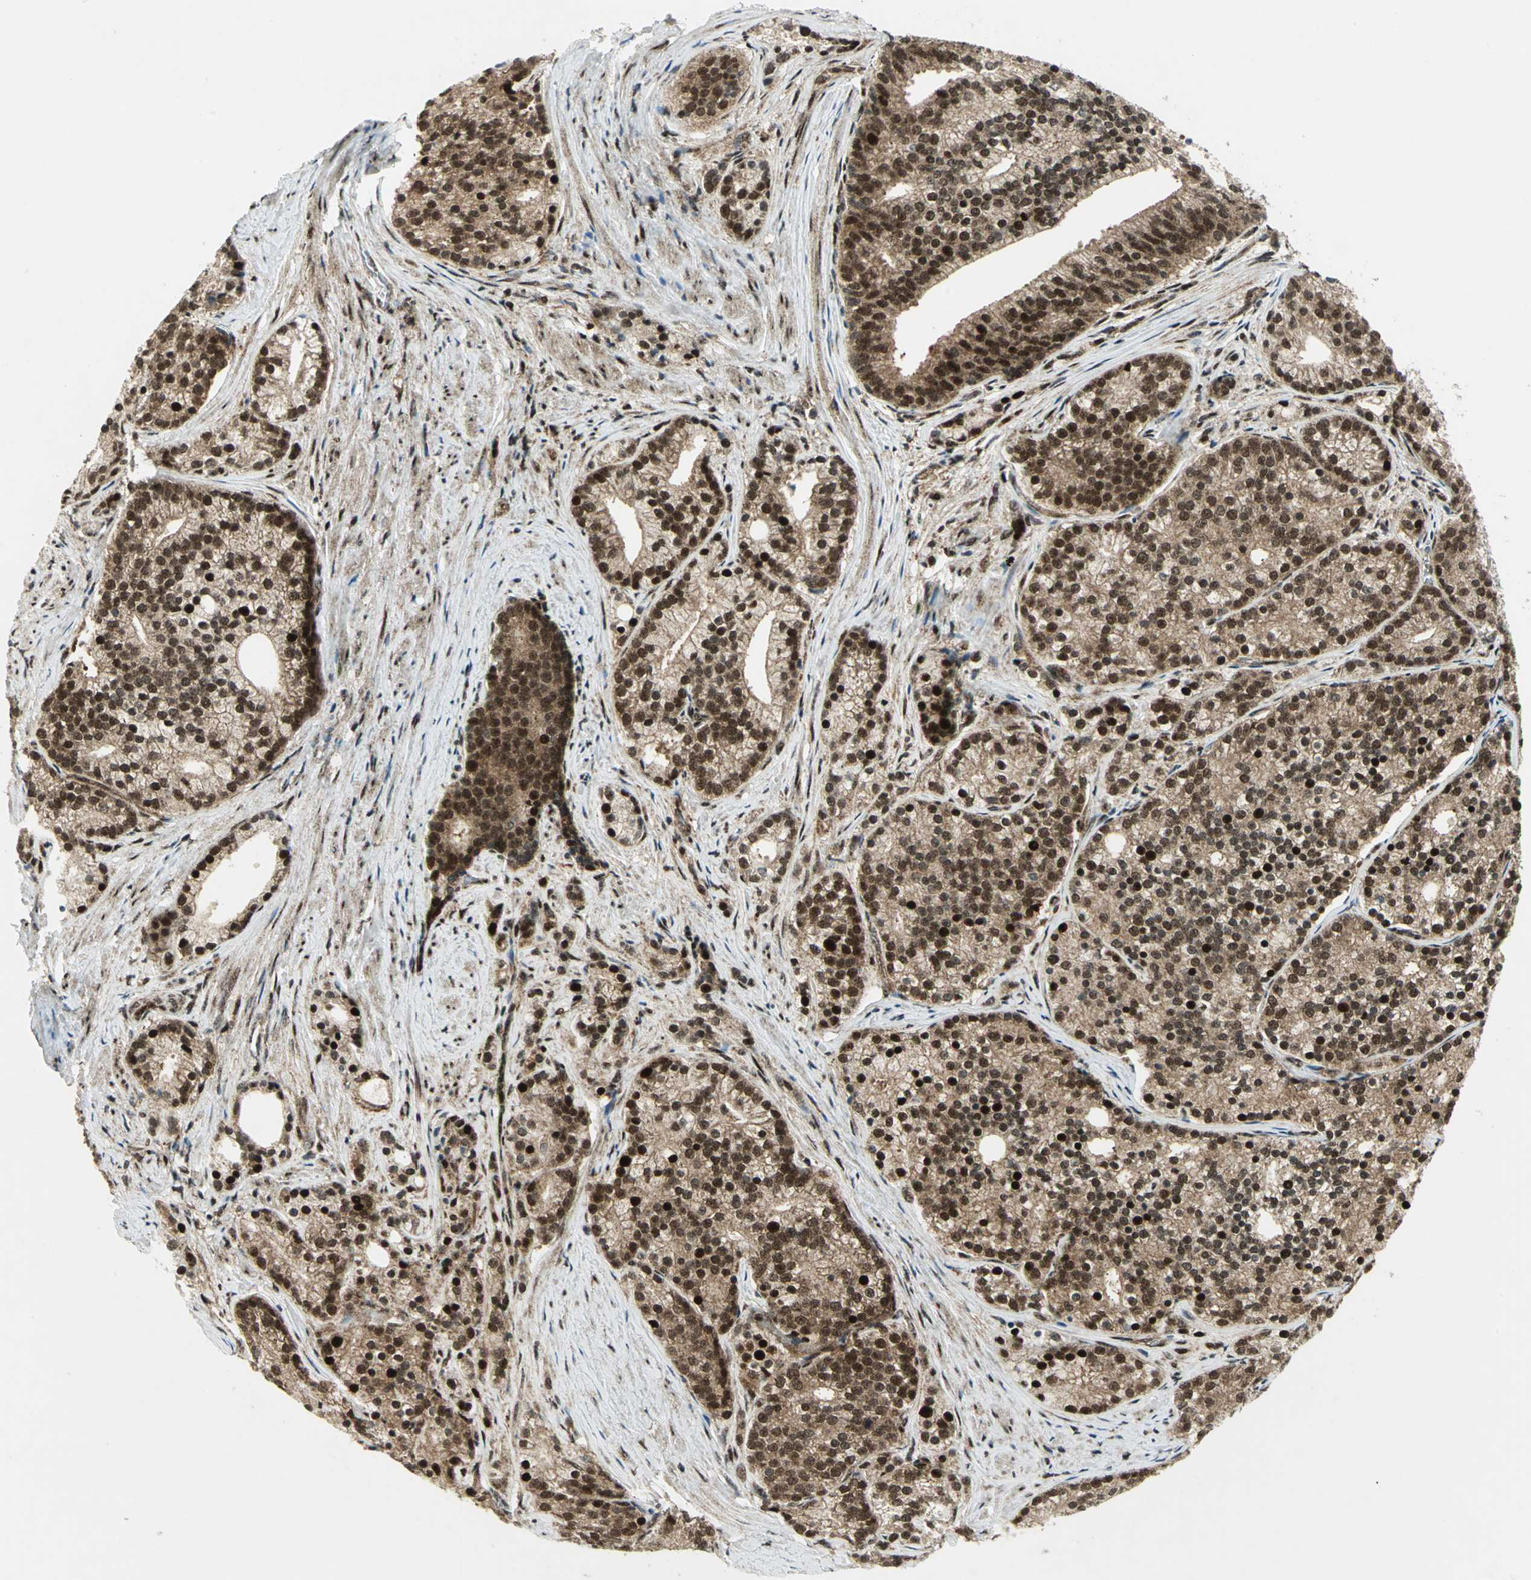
{"staining": {"intensity": "strong", "quantity": ">75%", "location": "cytoplasmic/membranous,nuclear"}, "tissue": "prostate cancer", "cell_type": "Tumor cells", "image_type": "cancer", "snomed": [{"axis": "morphology", "description": "Adenocarcinoma, Low grade"}, {"axis": "topography", "description": "Prostate"}], "caption": "This is an image of immunohistochemistry (IHC) staining of prostate cancer, which shows strong positivity in the cytoplasmic/membranous and nuclear of tumor cells.", "gene": "COPS5", "patient": {"sex": "male", "age": 71}}